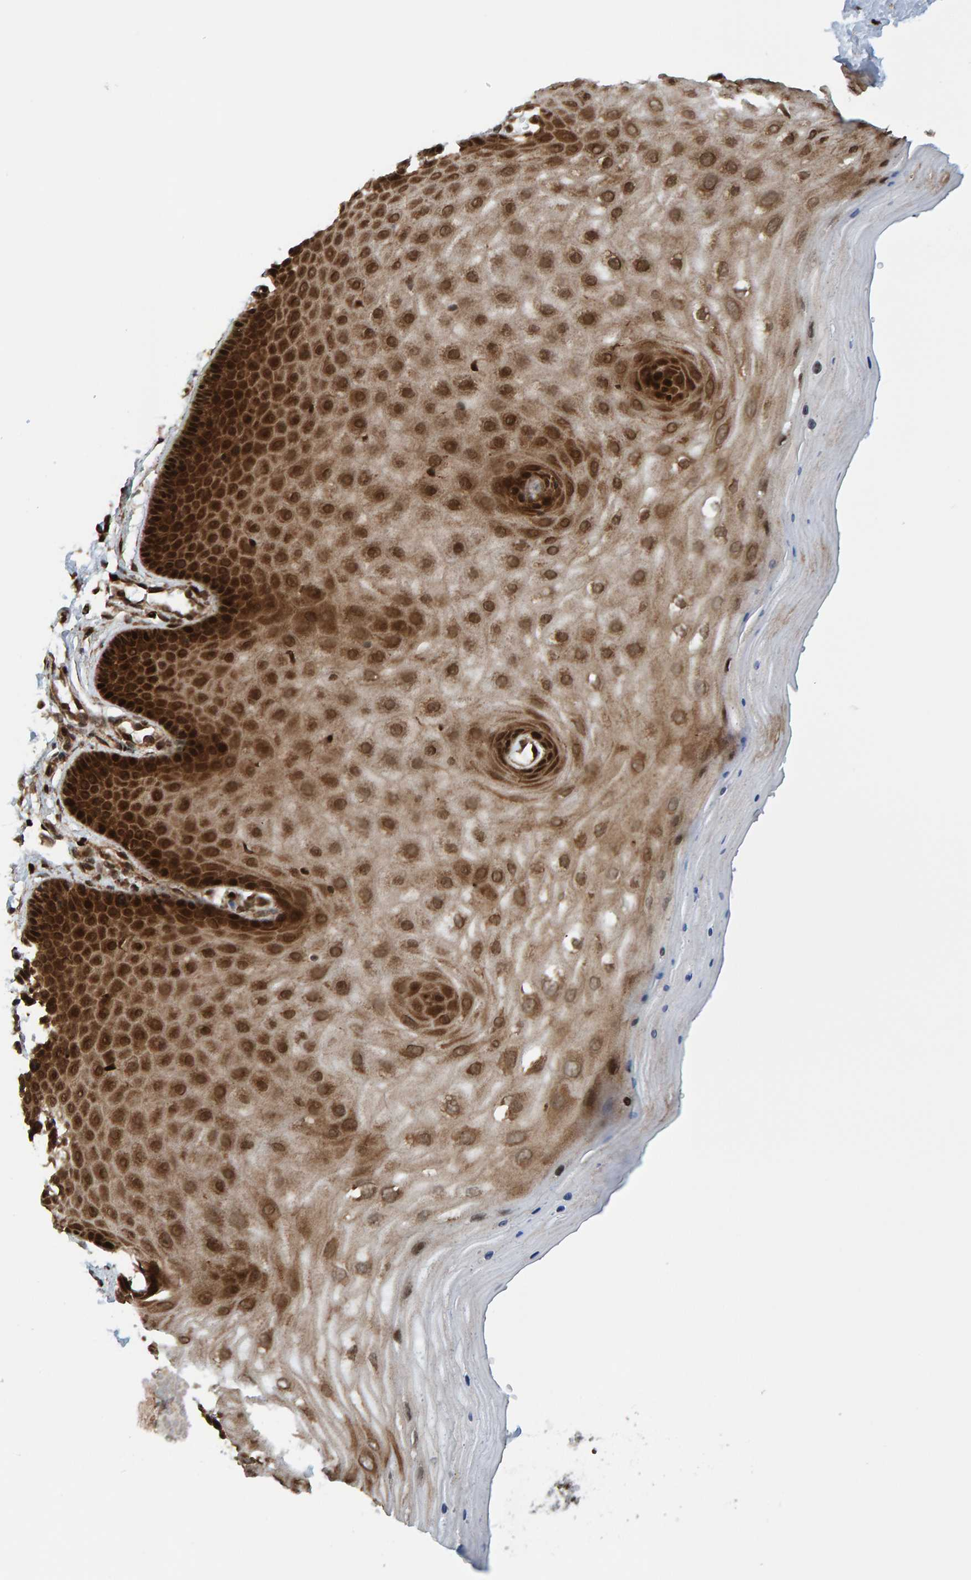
{"staining": {"intensity": "strong", "quantity": ">75%", "location": "cytoplasmic/membranous,nuclear"}, "tissue": "cervix", "cell_type": "Glandular cells", "image_type": "normal", "snomed": [{"axis": "morphology", "description": "Normal tissue, NOS"}, {"axis": "topography", "description": "Cervix"}], "caption": "The image demonstrates immunohistochemical staining of unremarkable cervix. There is strong cytoplasmic/membranous,nuclear expression is seen in about >75% of glandular cells. The staining is performed using DAB (3,3'-diaminobenzidine) brown chromogen to label protein expression. The nuclei are counter-stained blue using hematoxylin.", "gene": "ZNF366", "patient": {"sex": "female", "age": 55}}